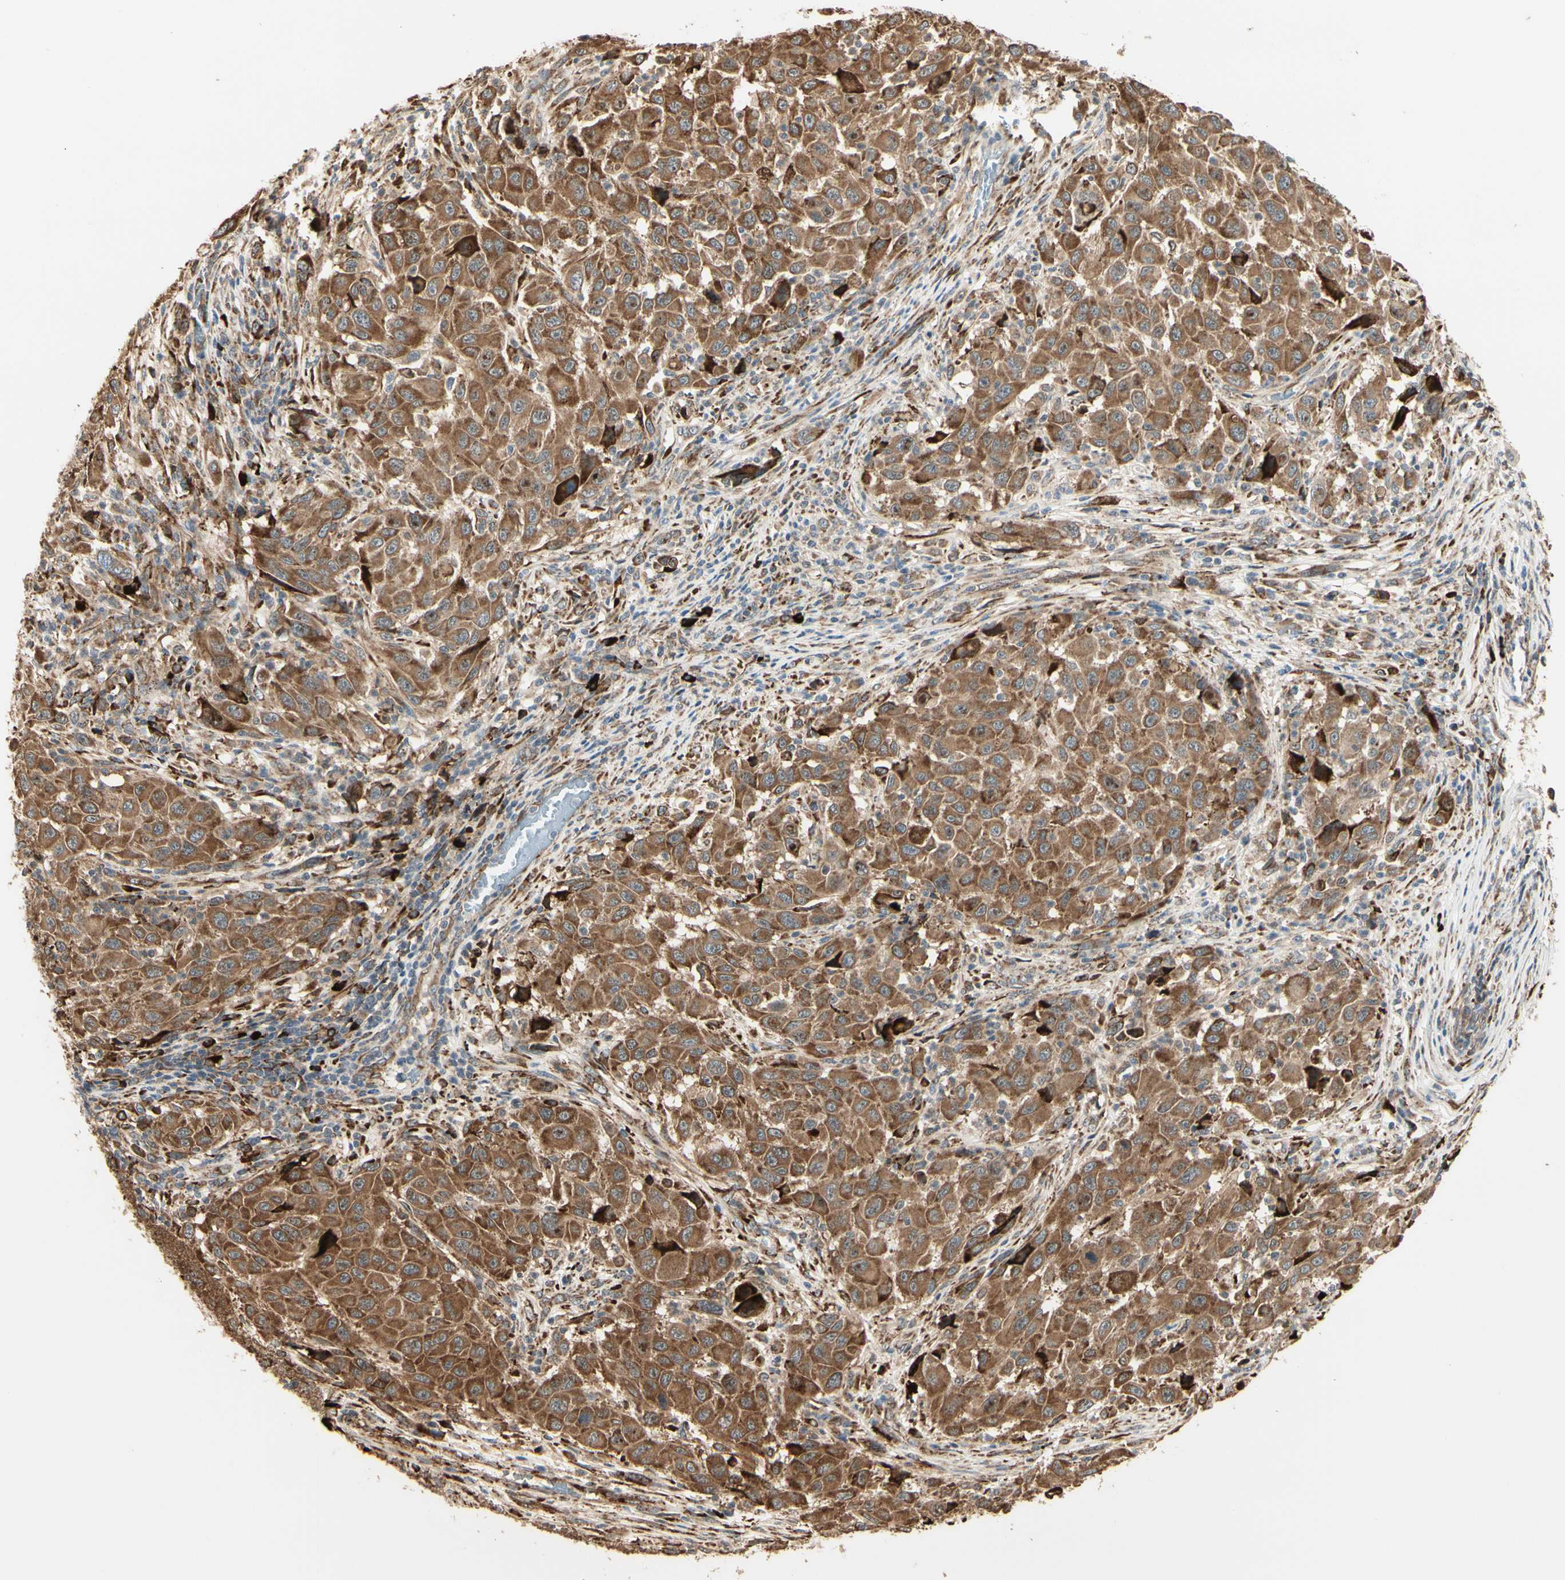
{"staining": {"intensity": "moderate", "quantity": ">75%", "location": "cytoplasmic/membranous"}, "tissue": "melanoma", "cell_type": "Tumor cells", "image_type": "cancer", "snomed": [{"axis": "morphology", "description": "Malignant melanoma, Metastatic site"}, {"axis": "topography", "description": "Lymph node"}], "caption": "Malignant melanoma (metastatic site) stained with DAB immunohistochemistry (IHC) displays medium levels of moderate cytoplasmic/membranous positivity in approximately >75% of tumor cells.", "gene": "HSP90B1", "patient": {"sex": "male", "age": 61}}